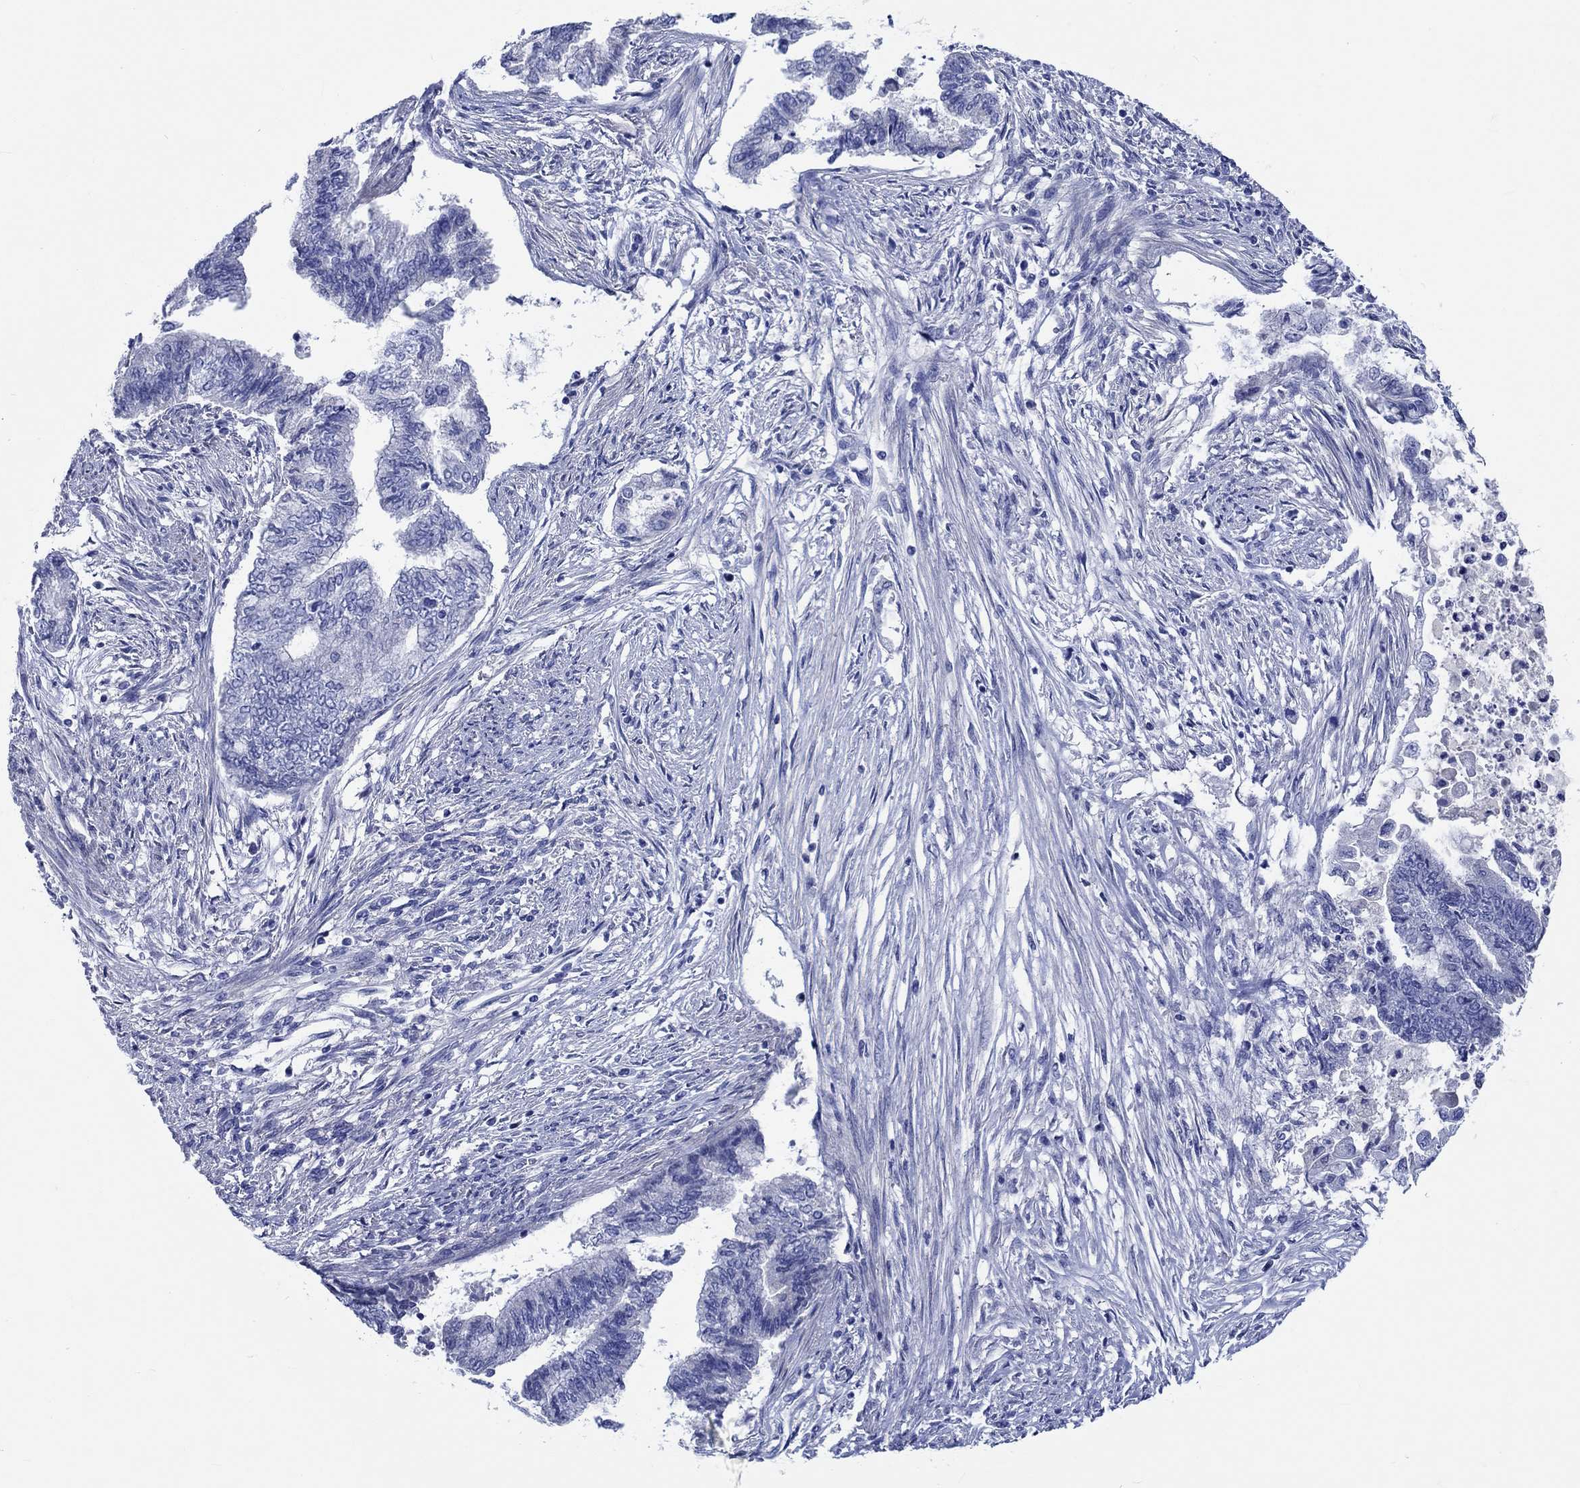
{"staining": {"intensity": "negative", "quantity": "none", "location": "none"}, "tissue": "endometrial cancer", "cell_type": "Tumor cells", "image_type": "cancer", "snomed": [{"axis": "morphology", "description": "Adenocarcinoma, NOS"}, {"axis": "topography", "description": "Endometrium"}], "caption": "Endometrial adenocarcinoma stained for a protein using IHC exhibits no positivity tumor cells.", "gene": "SHISA4", "patient": {"sex": "female", "age": 65}}